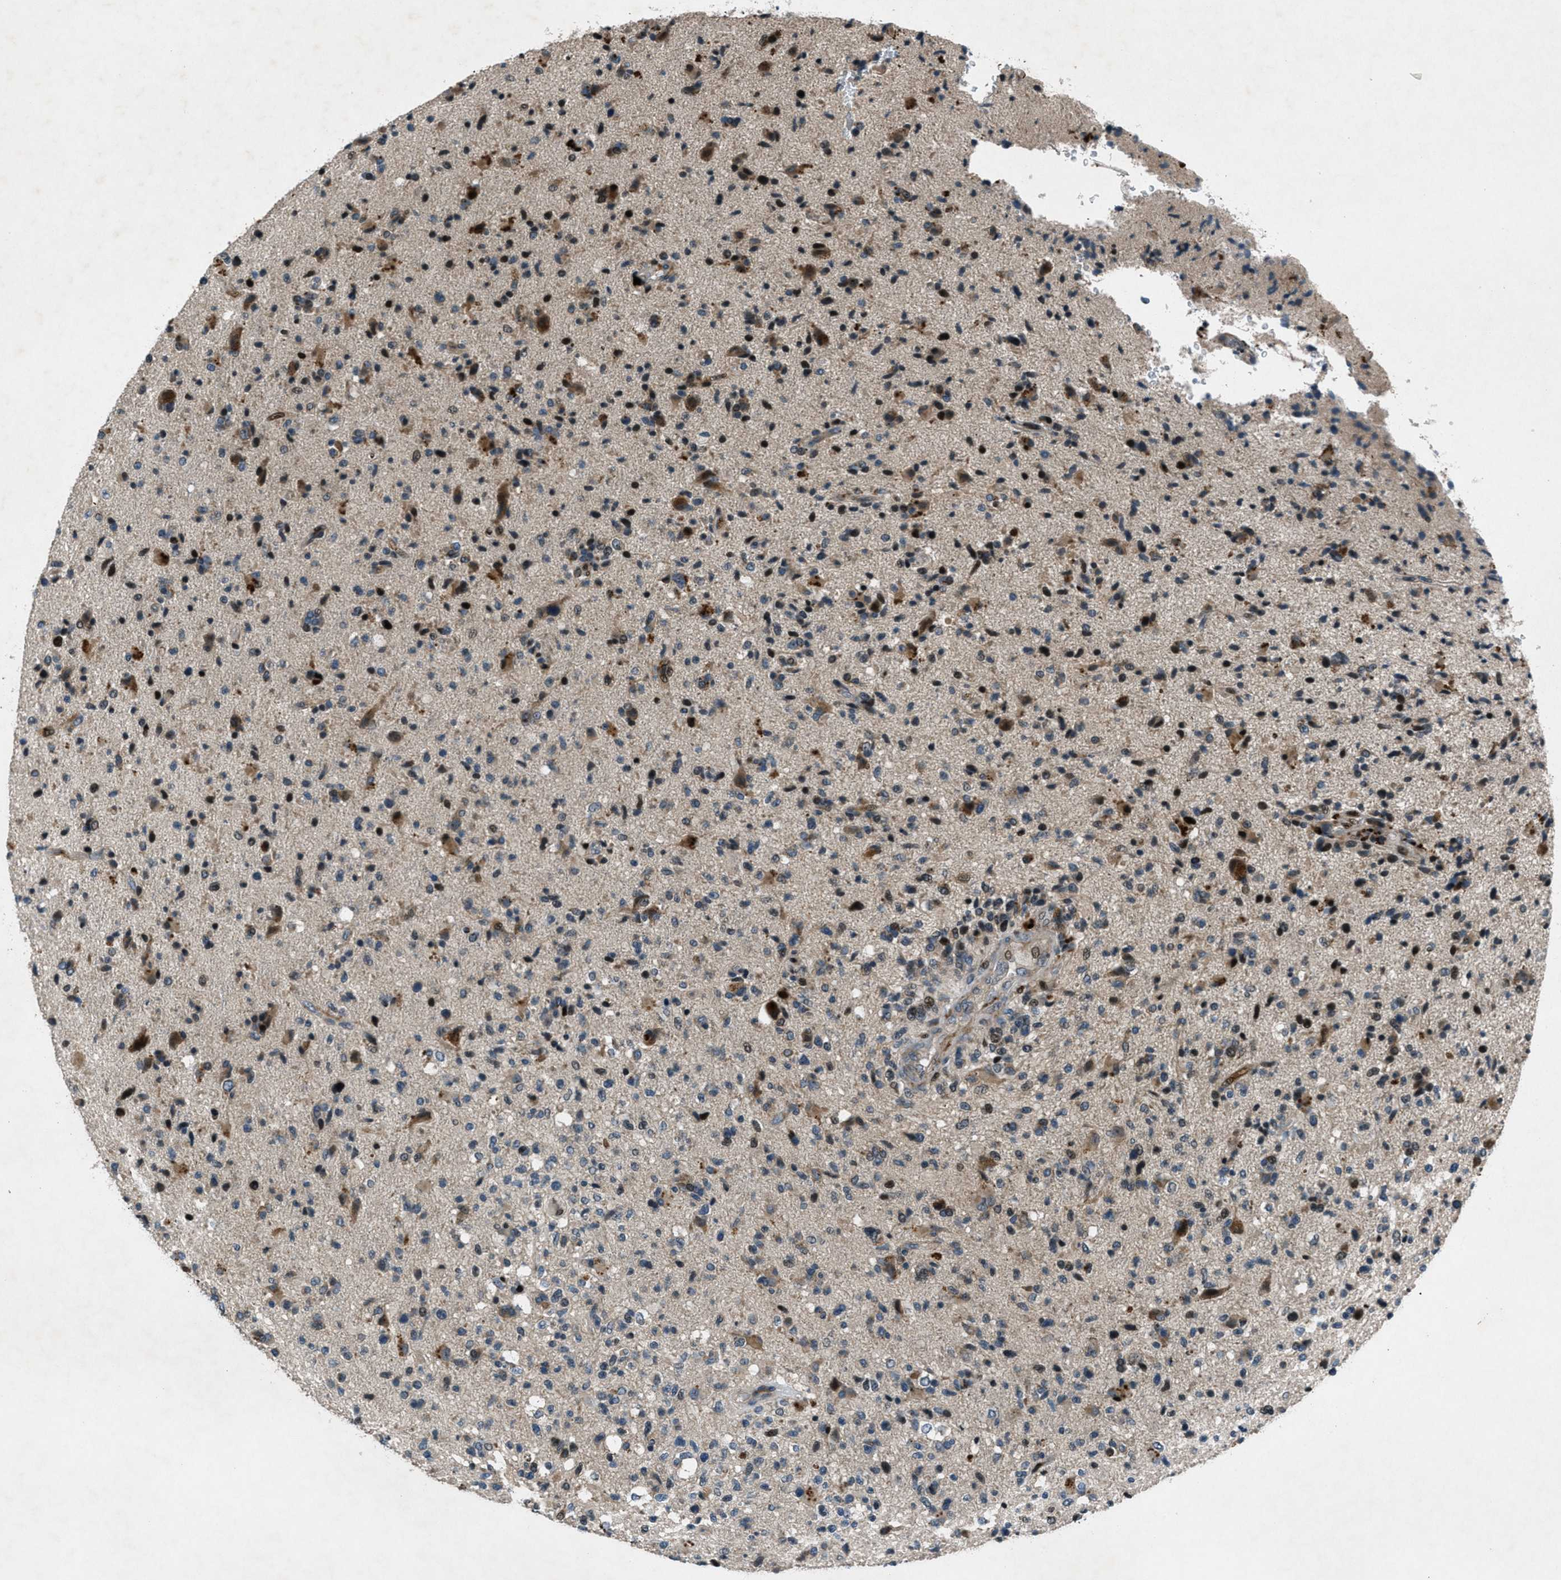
{"staining": {"intensity": "strong", "quantity": "25%-75%", "location": "cytoplasmic/membranous,nuclear"}, "tissue": "glioma", "cell_type": "Tumor cells", "image_type": "cancer", "snomed": [{"axis": "morphology", "description": "Glioma, malignant, High grade"}, {"axis": "topography", "description": "Brain"}], "caption": "This photomicrograph displays IHC staining of malignant glioma (high-grade), with high strong cytoplasmic/membranous and nuclear staining in about 25%-75% of tumor cells.", "gene": "CLEC2D", "patient": {"sex": "male", "age": 72}}